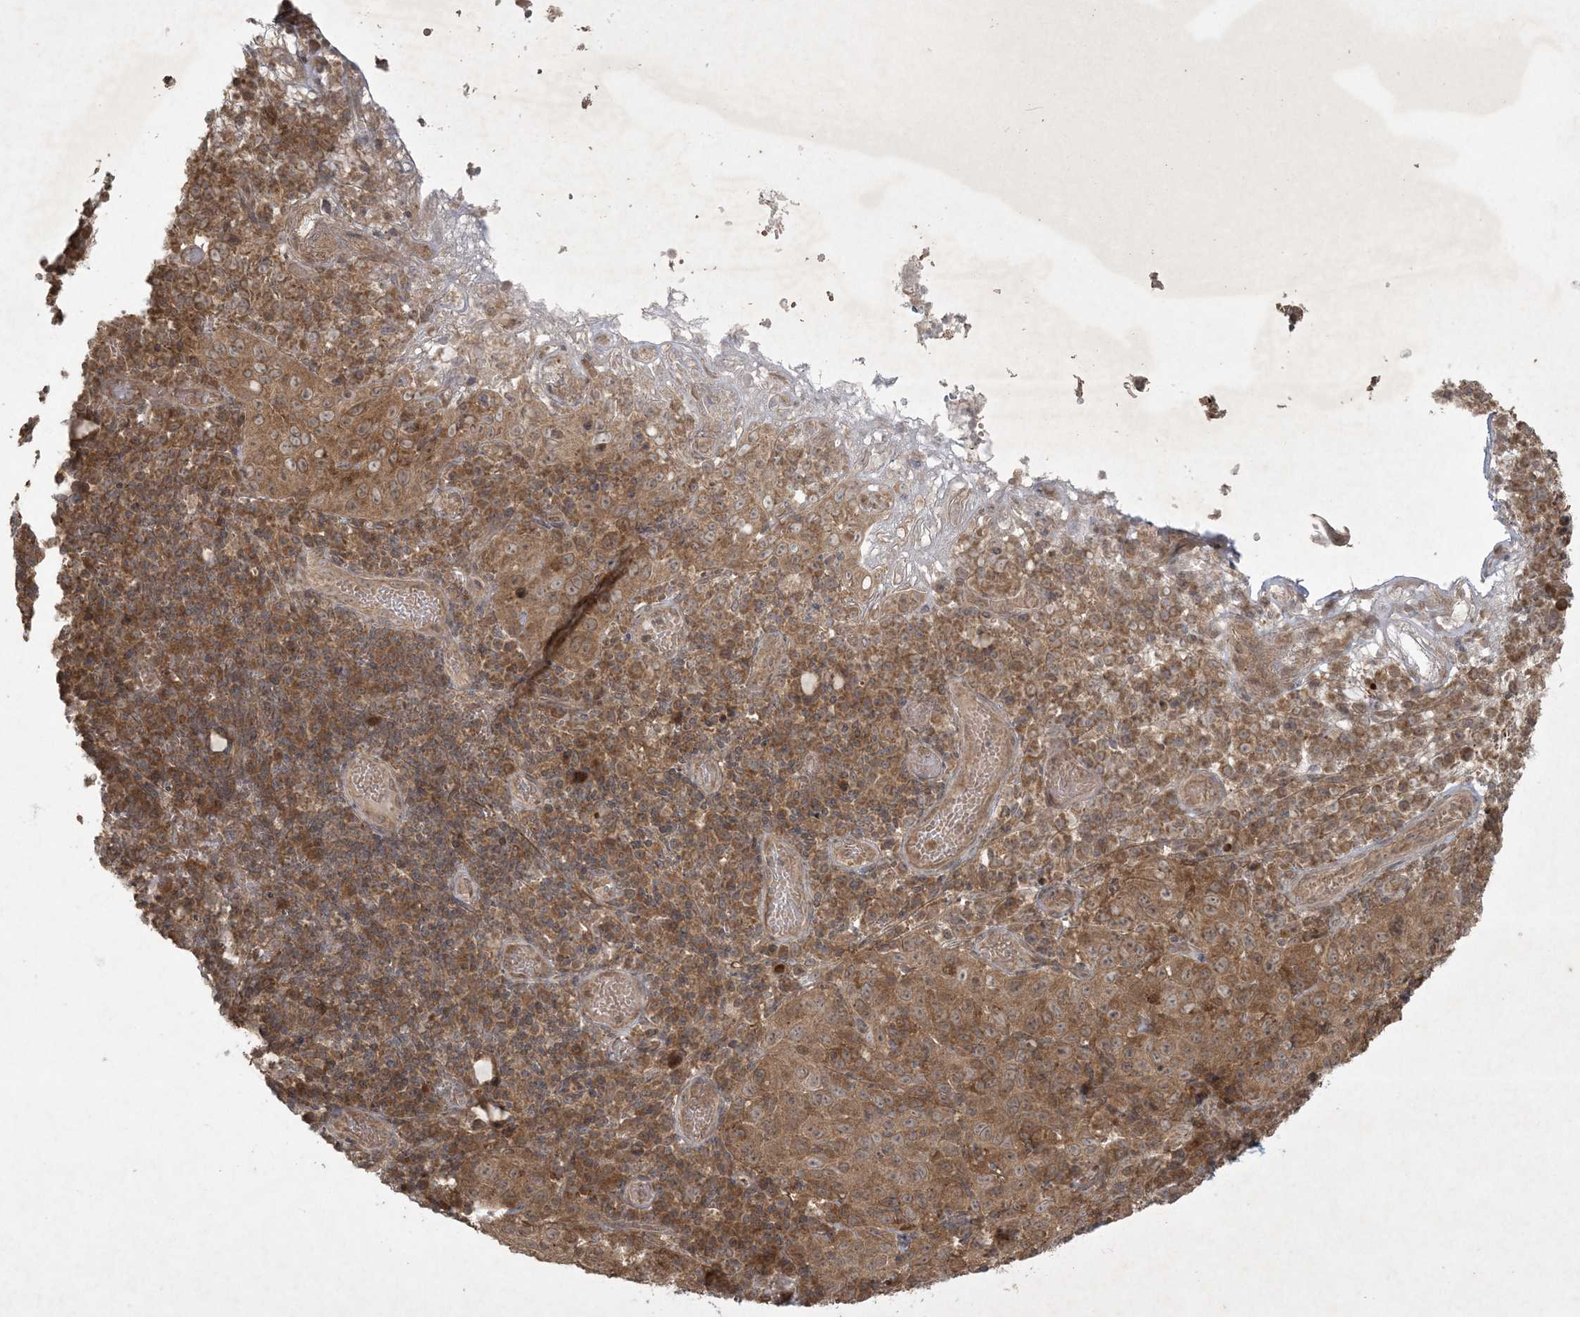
{"staining": {"intensity": "moderate", "quantity": ">75%", "location": "cytoplasmic/membranous"}, "tissue": "cervical cancer", "cell_type": "Tumor cells", "image_type": "cancer", "snomed": [{"axis": "morphology", "description": "Squamous cell carcinoma, NOS"}, {"axis": "topography", "description": "Cervix"}], "caption": "IHC micrograph of human squamous cell carcinoma (cervical) stained for a protein (brown), which shows medium levels of moderate cytoplasmic/membranous staining in approximately >75% of tumor cells.", "gene": "NRBP2", "patient": {"sex": "female", "age": 46}}